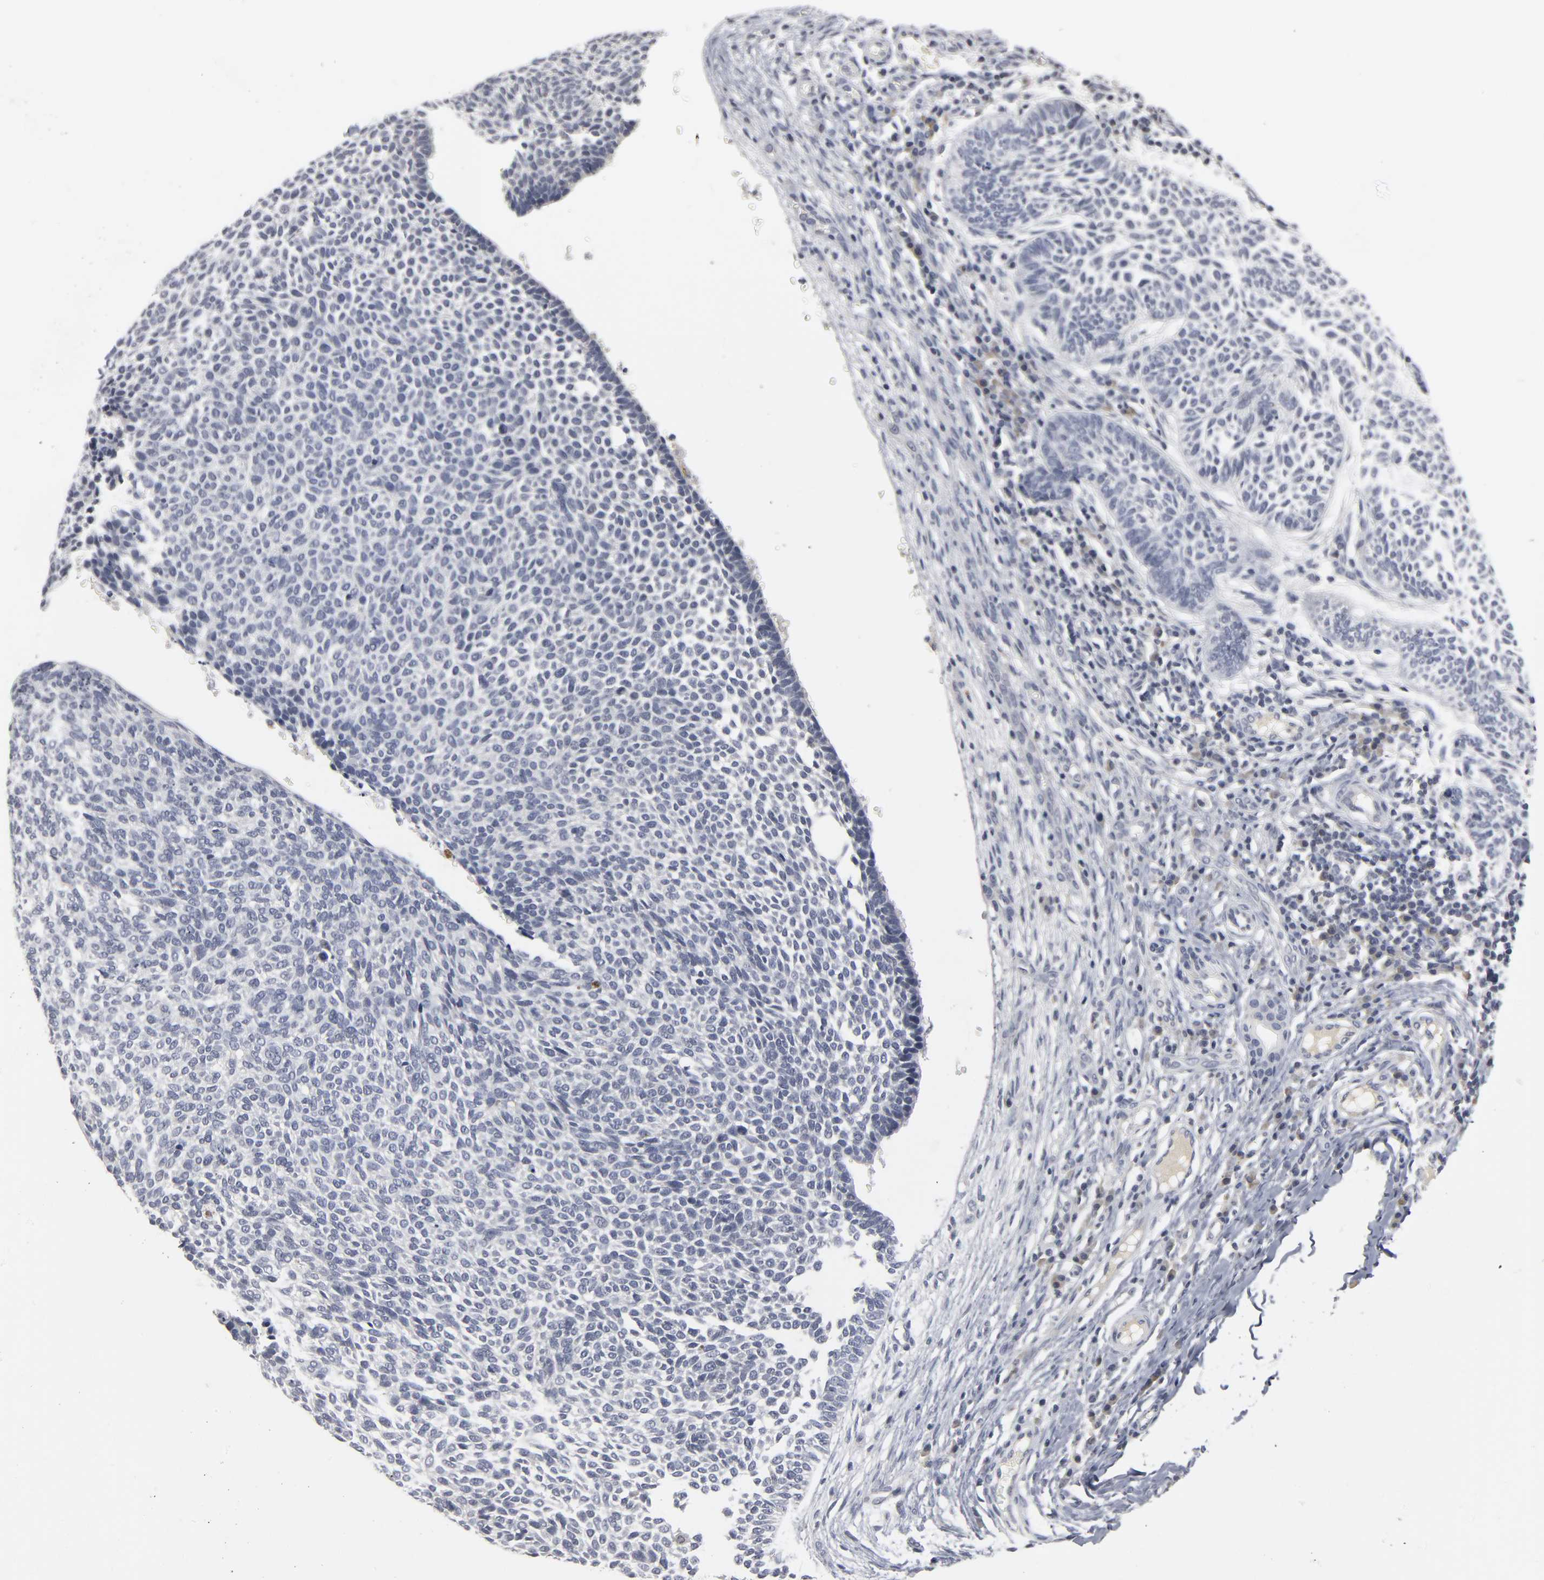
{"staining": {"intensity": "negative", "quantity": "none", "location": "none"}, "tissue": "skin cancer", "cell_type": "Tumor cells", "image_type": "cancer", "snomed": [{"axis": "morphology", "description": "Normal tissue, NOS"}, {"axis": "morphology", "description": "Basal cell carcinoma"}, {"axis": "topography", "description": "Skin"}], "caption": "IHC image of neoplastic tissue: human skin cancer (basal cell carcinoma) stained with DAB reveals no significant protein staining in tumor cells. The staining was performed using DAB to visualize the protein expression in brown, while the nuclei were stained in blue with hematoxylin (Magnification: 20x).", "gene": "TCAP", "patient": {"sex": "male", "age": 87}}